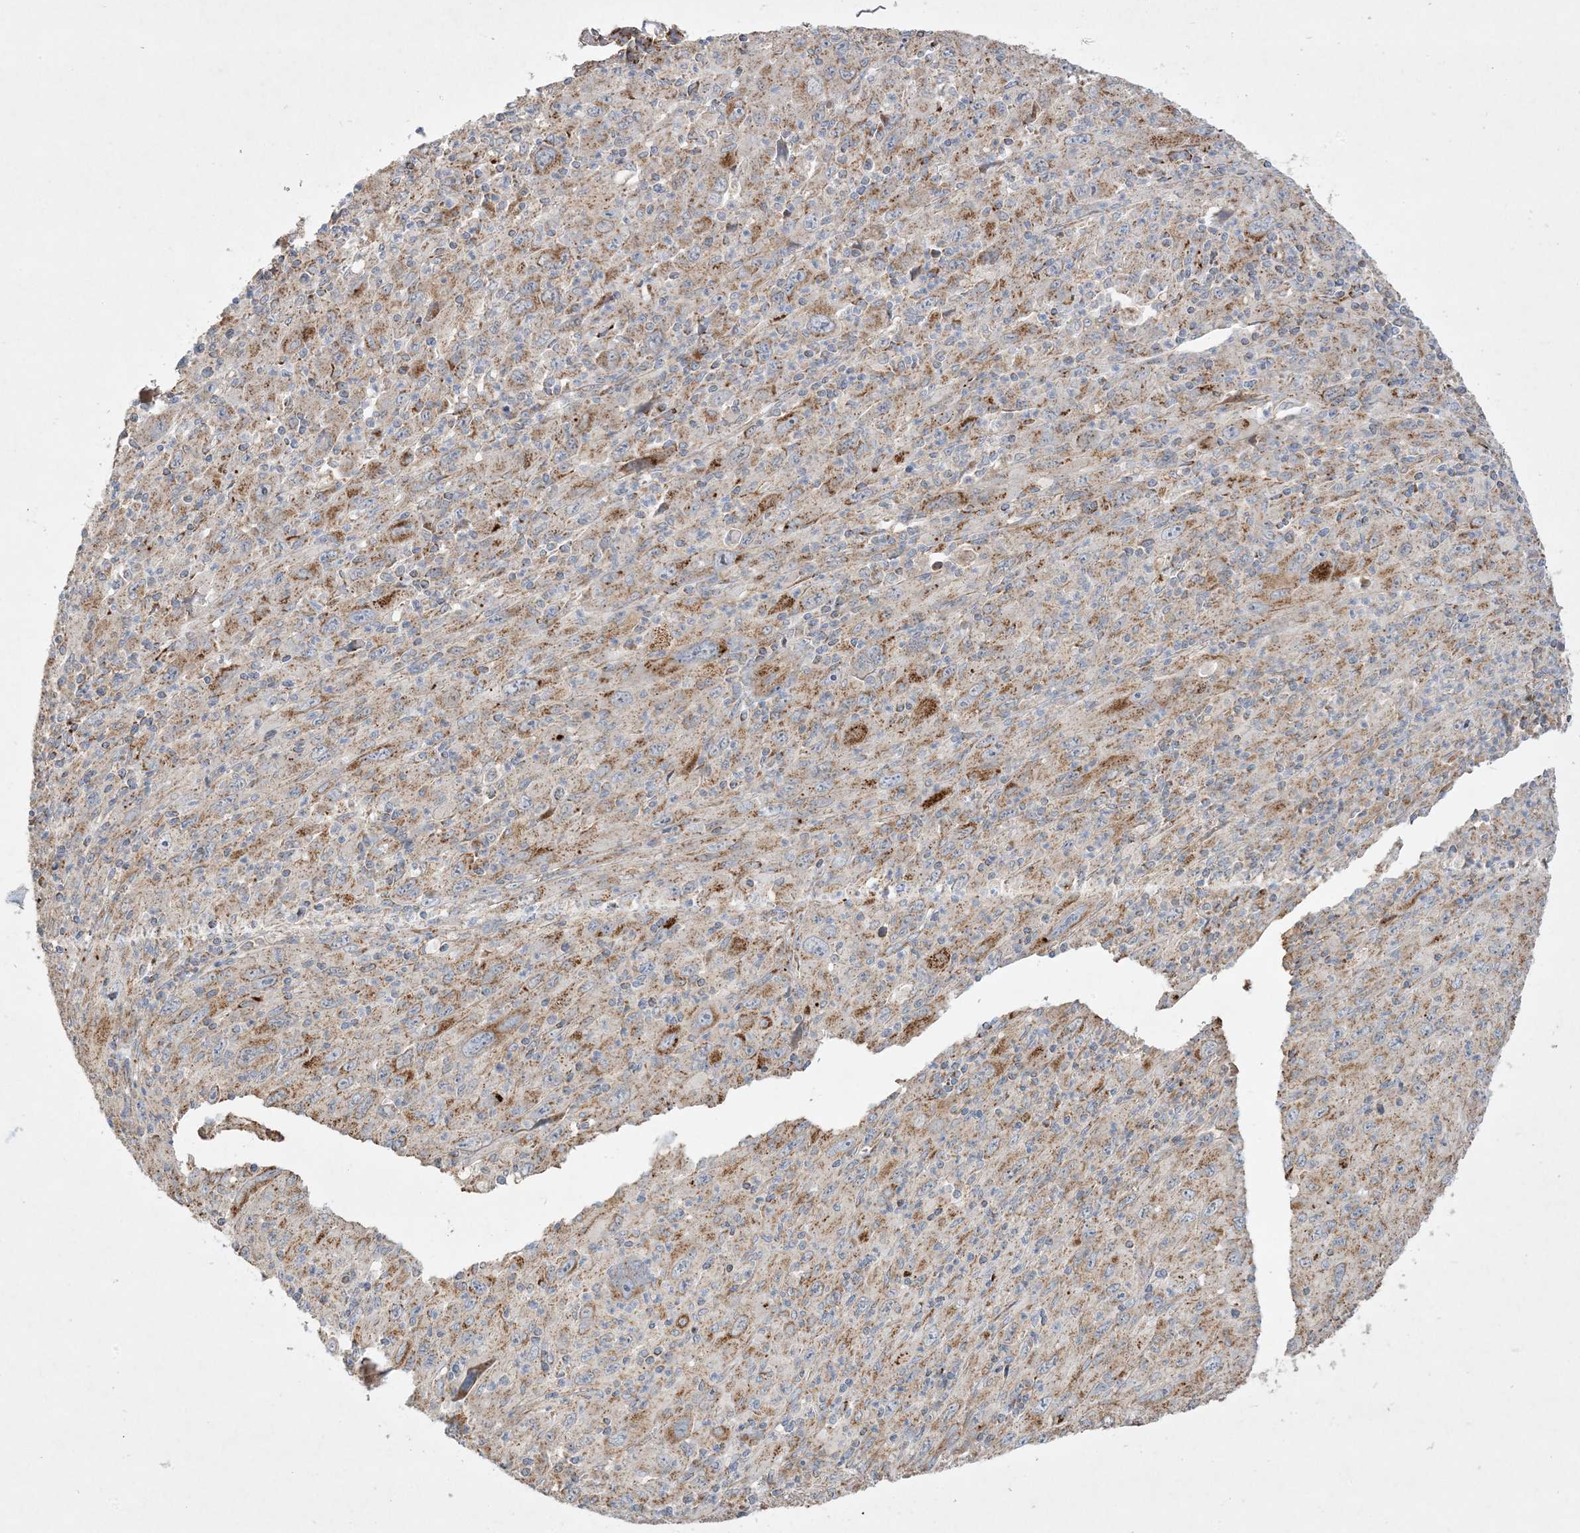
{"staining": {"intensity": "moderate", "quantity": "25%-75%", "location": "cytoplasmic/membranous"}, "tissue": "melanoma", "cell_type": "Tumor cells", "image_type": "cancer", "snomed": [{"axis": "morphology", "description": "Malignant melanoma, Metastatic site"}, {"axis": "topography", "description": "Skin"}], "caption": "This micrograph shows IHC staining of human melanoma, with medium moderate cytoplasmic/membranous expression in approximately 25%-75% of tumor cells.", "gene": "NDUFAF3", "patient": {"sex": "female", "age": 56}}